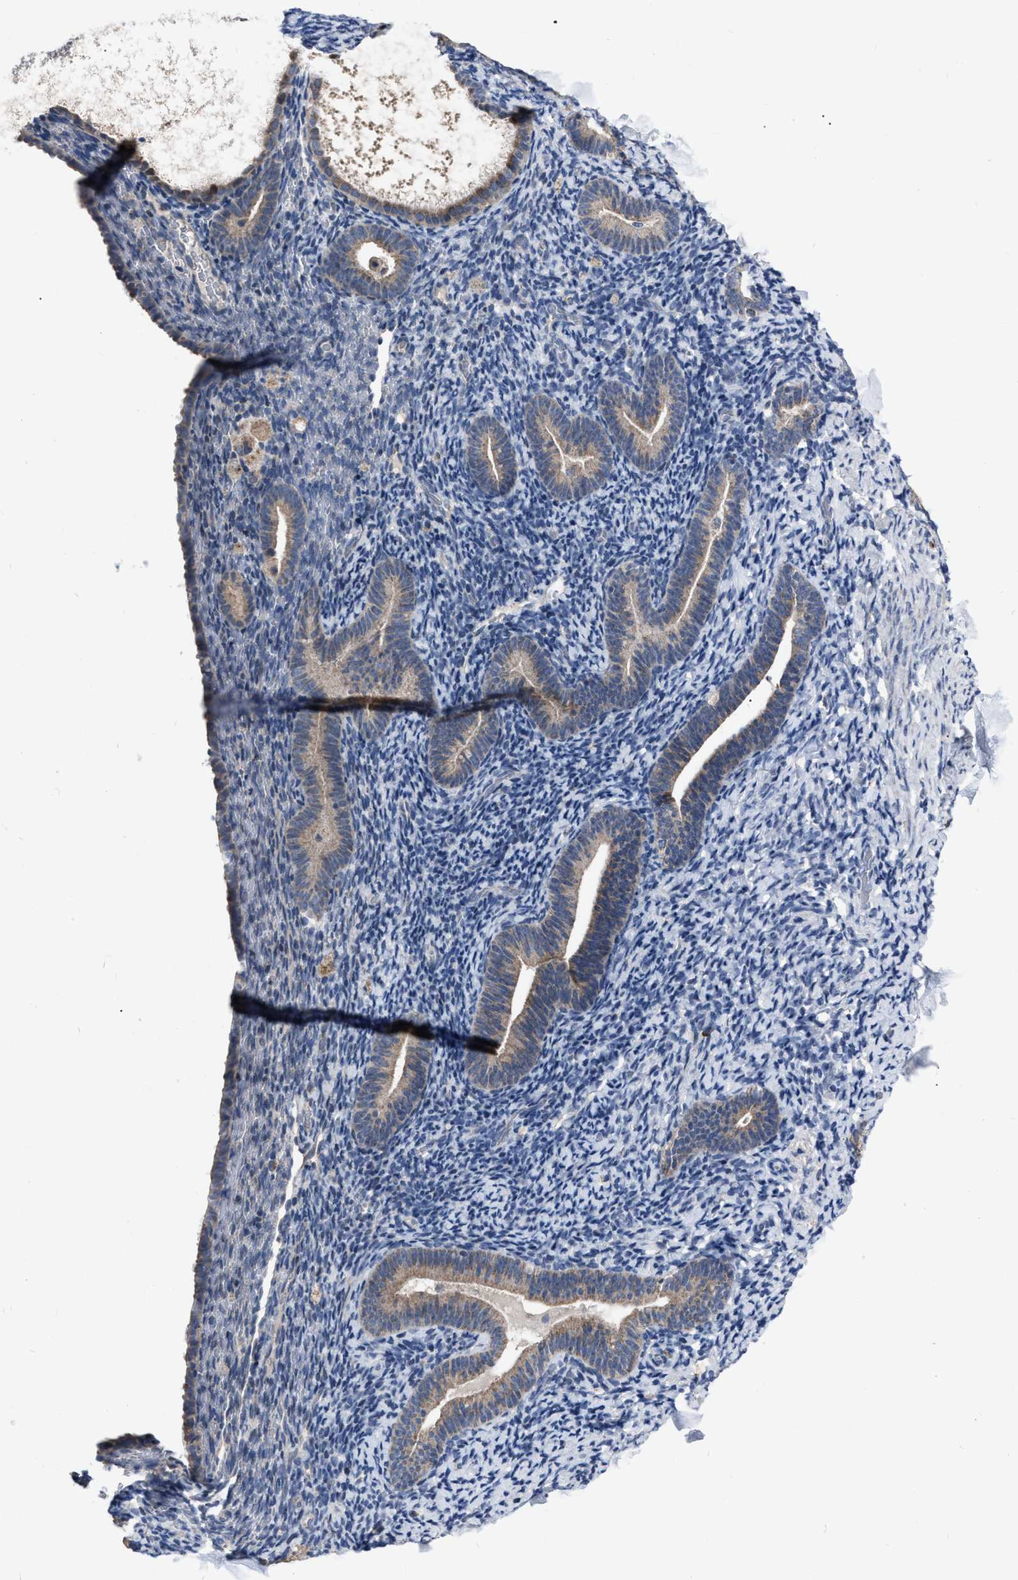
{"staining": {"intensity": "negative", "quantity": "none", "location": "none"}, "tissue": "endometrium", "cell_type": "Cells in endometrial stroma", "image_type": "normal", "snomed": [{"axis": "morphology", "description": "Normal tissue, NOS"}, {"axis": "topography", "description": "Endometrium"}], "caption": "The immunohistochemistry (IHC) histopathology image has no significant positivity in cells in endometrial stroma of endometrium. (DAB immunohistochemistry with hematoxylin counter stain).", "gene": "DDX56", "patient": {"sex": "female", "age": 51}}